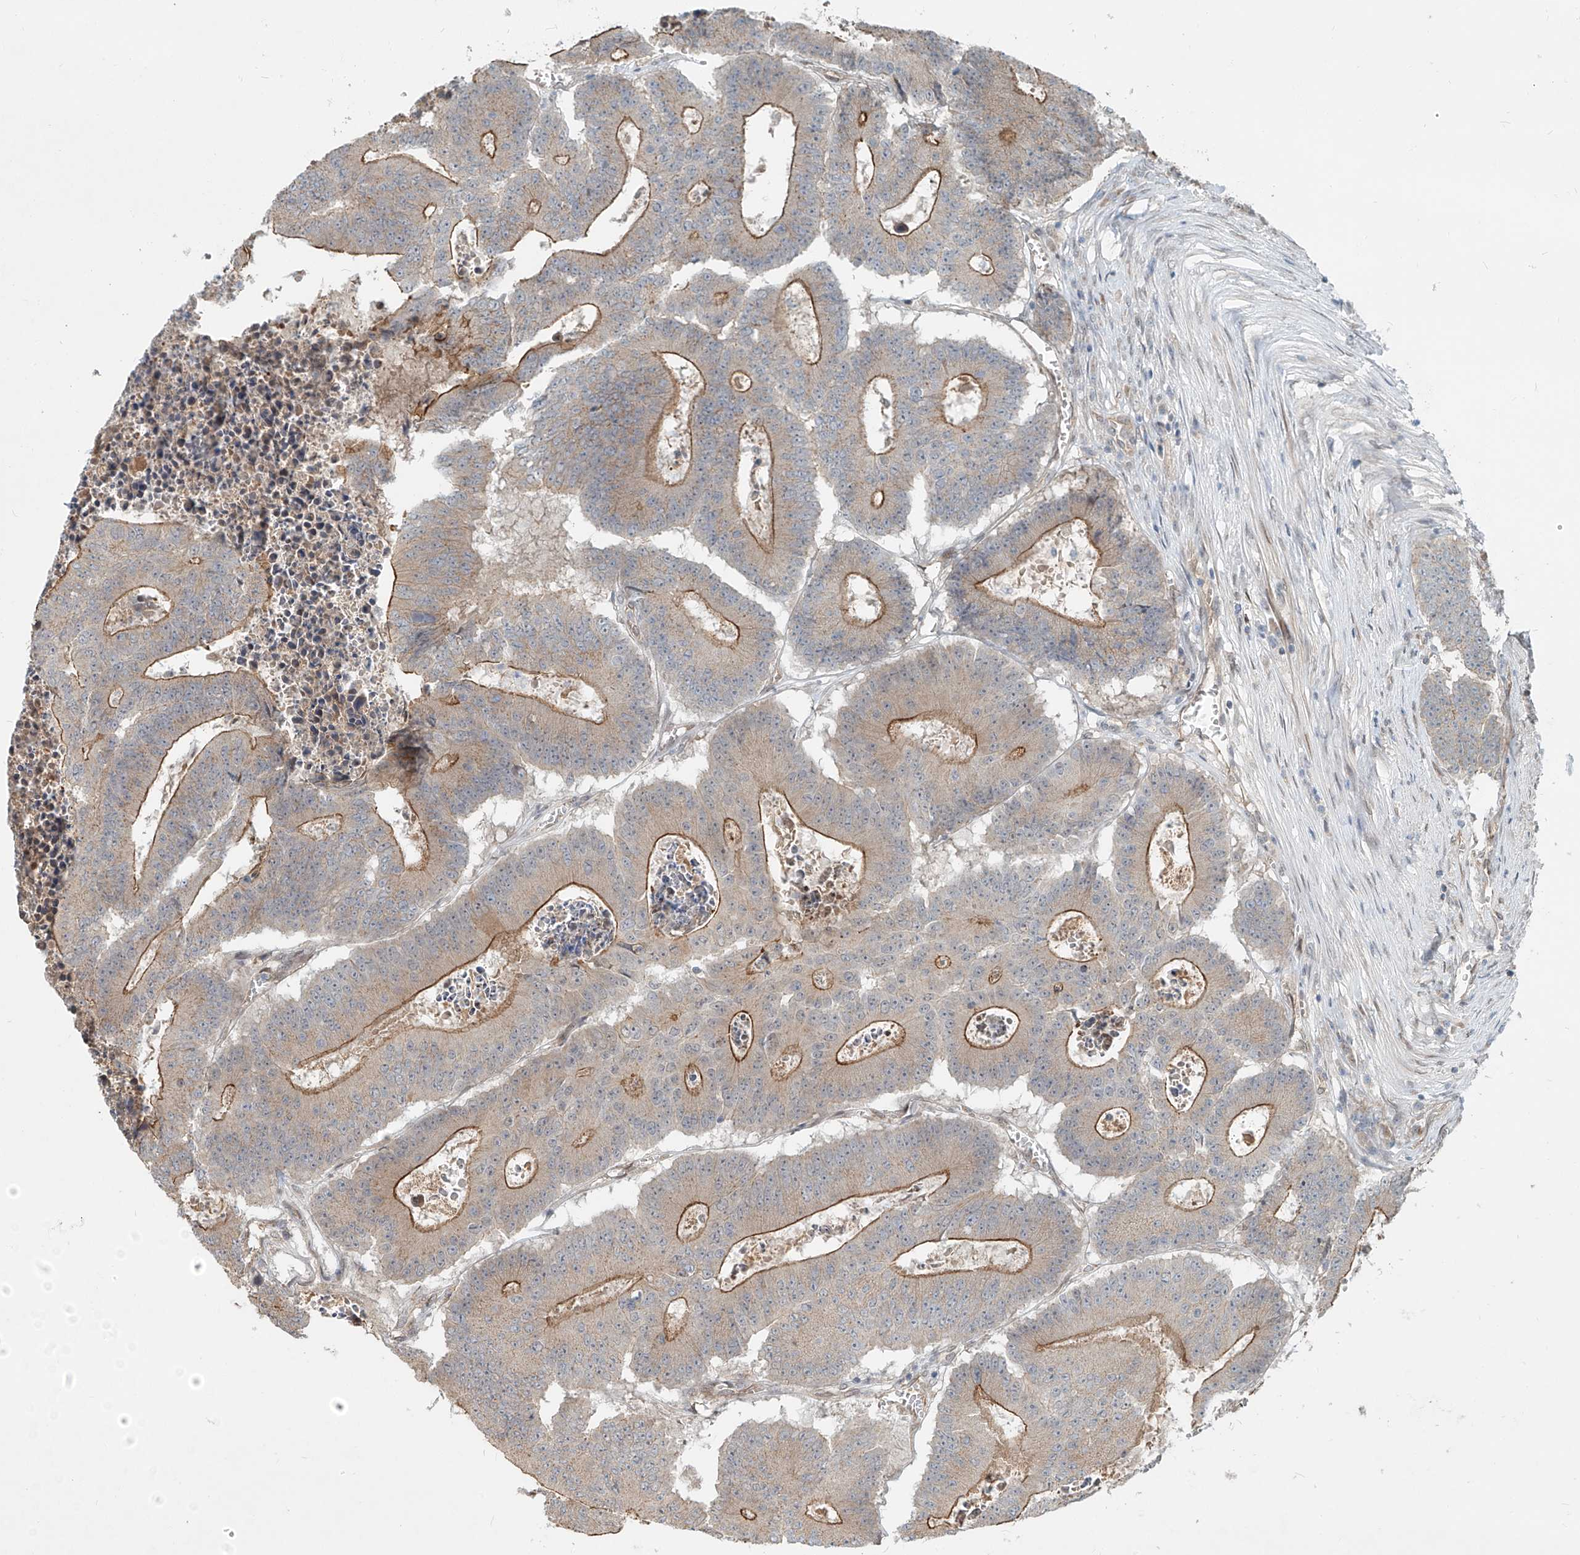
{"staining": {"intensity": "moderate", "quantity": "25%-75%", "location": "cytoplasmic/membranous"}, "tissue": "colorectal cancer", "cell_type": "Tumor cells", "image_type": "cancer", "snomed": [{"axis": "morphology", "description": "Adenocarcinoma, NOS"}, {"axis": "topography", "description": "Colon"}], "caption": "DAB immunohistochemical staining of colorectal adenocarcinoma demonstrates moderate cytoplasmic/membranous protein expression in approximately 25%-75% of tumor cells. (Brightfield microscopy of DAB IHC at high magnification).", "gene": "SASH1", "patient": {"sex": "male", "age": 87}}